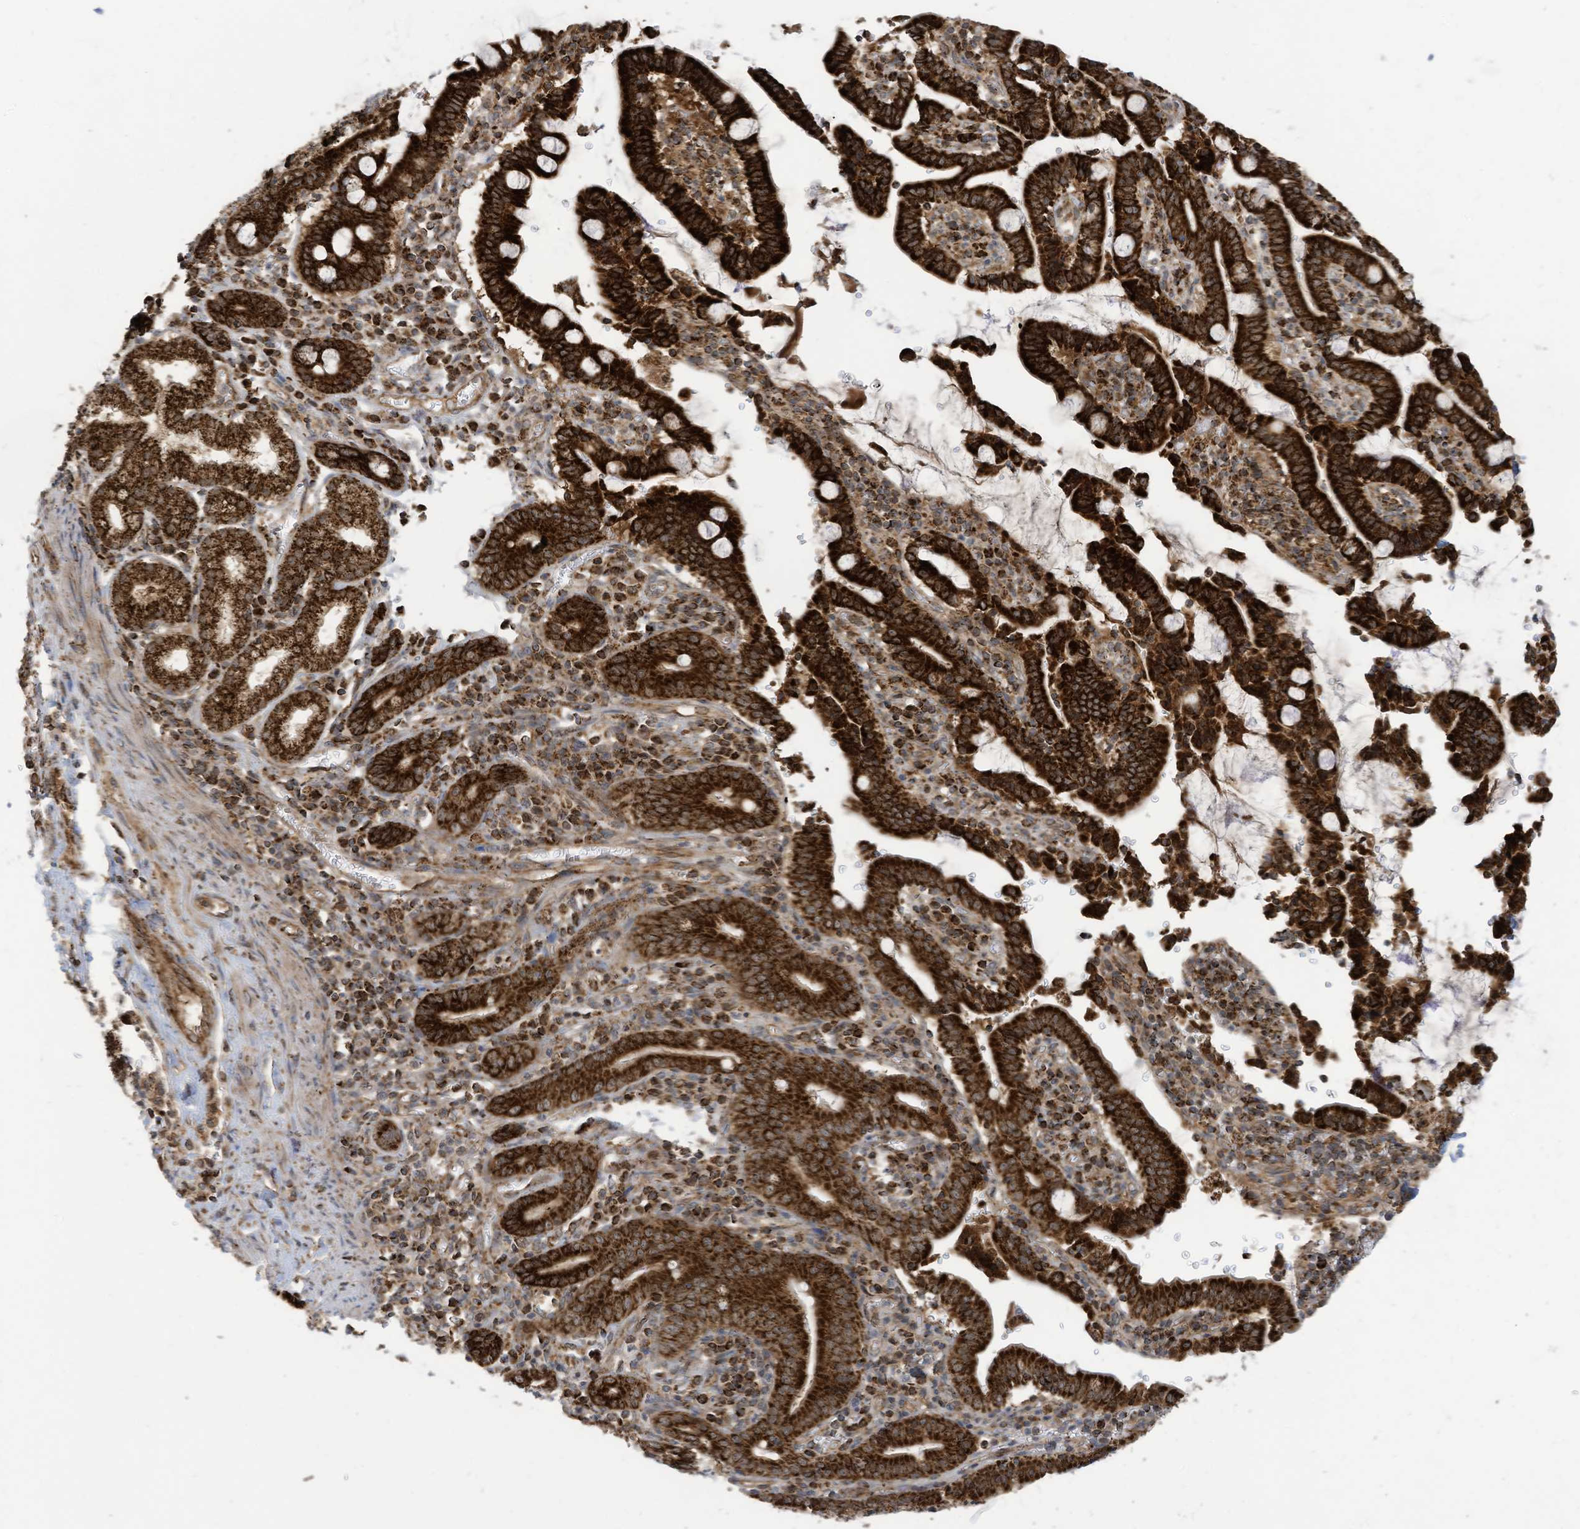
{"staining": {"intensity": "strong", "quantity": ">75%", "location": "cytoplasmic/membranous"}, "tissue": "pancreatic cancer", "cell_type": "Tumor cells", "image_type": "cancer", "snomed": [{"axis": "morphology", "description": "Adenocarcinoma, NOS"}, {"axis": "topography", "description": "Pancreas"}], "caption": "A brown stain shows strong cytoplasmic/membranous positivity of a protein in human pancreatic adenocarcinoma tumor cells.", "gene": "COX10", "patient": {"sex": "male", "age": 70}}